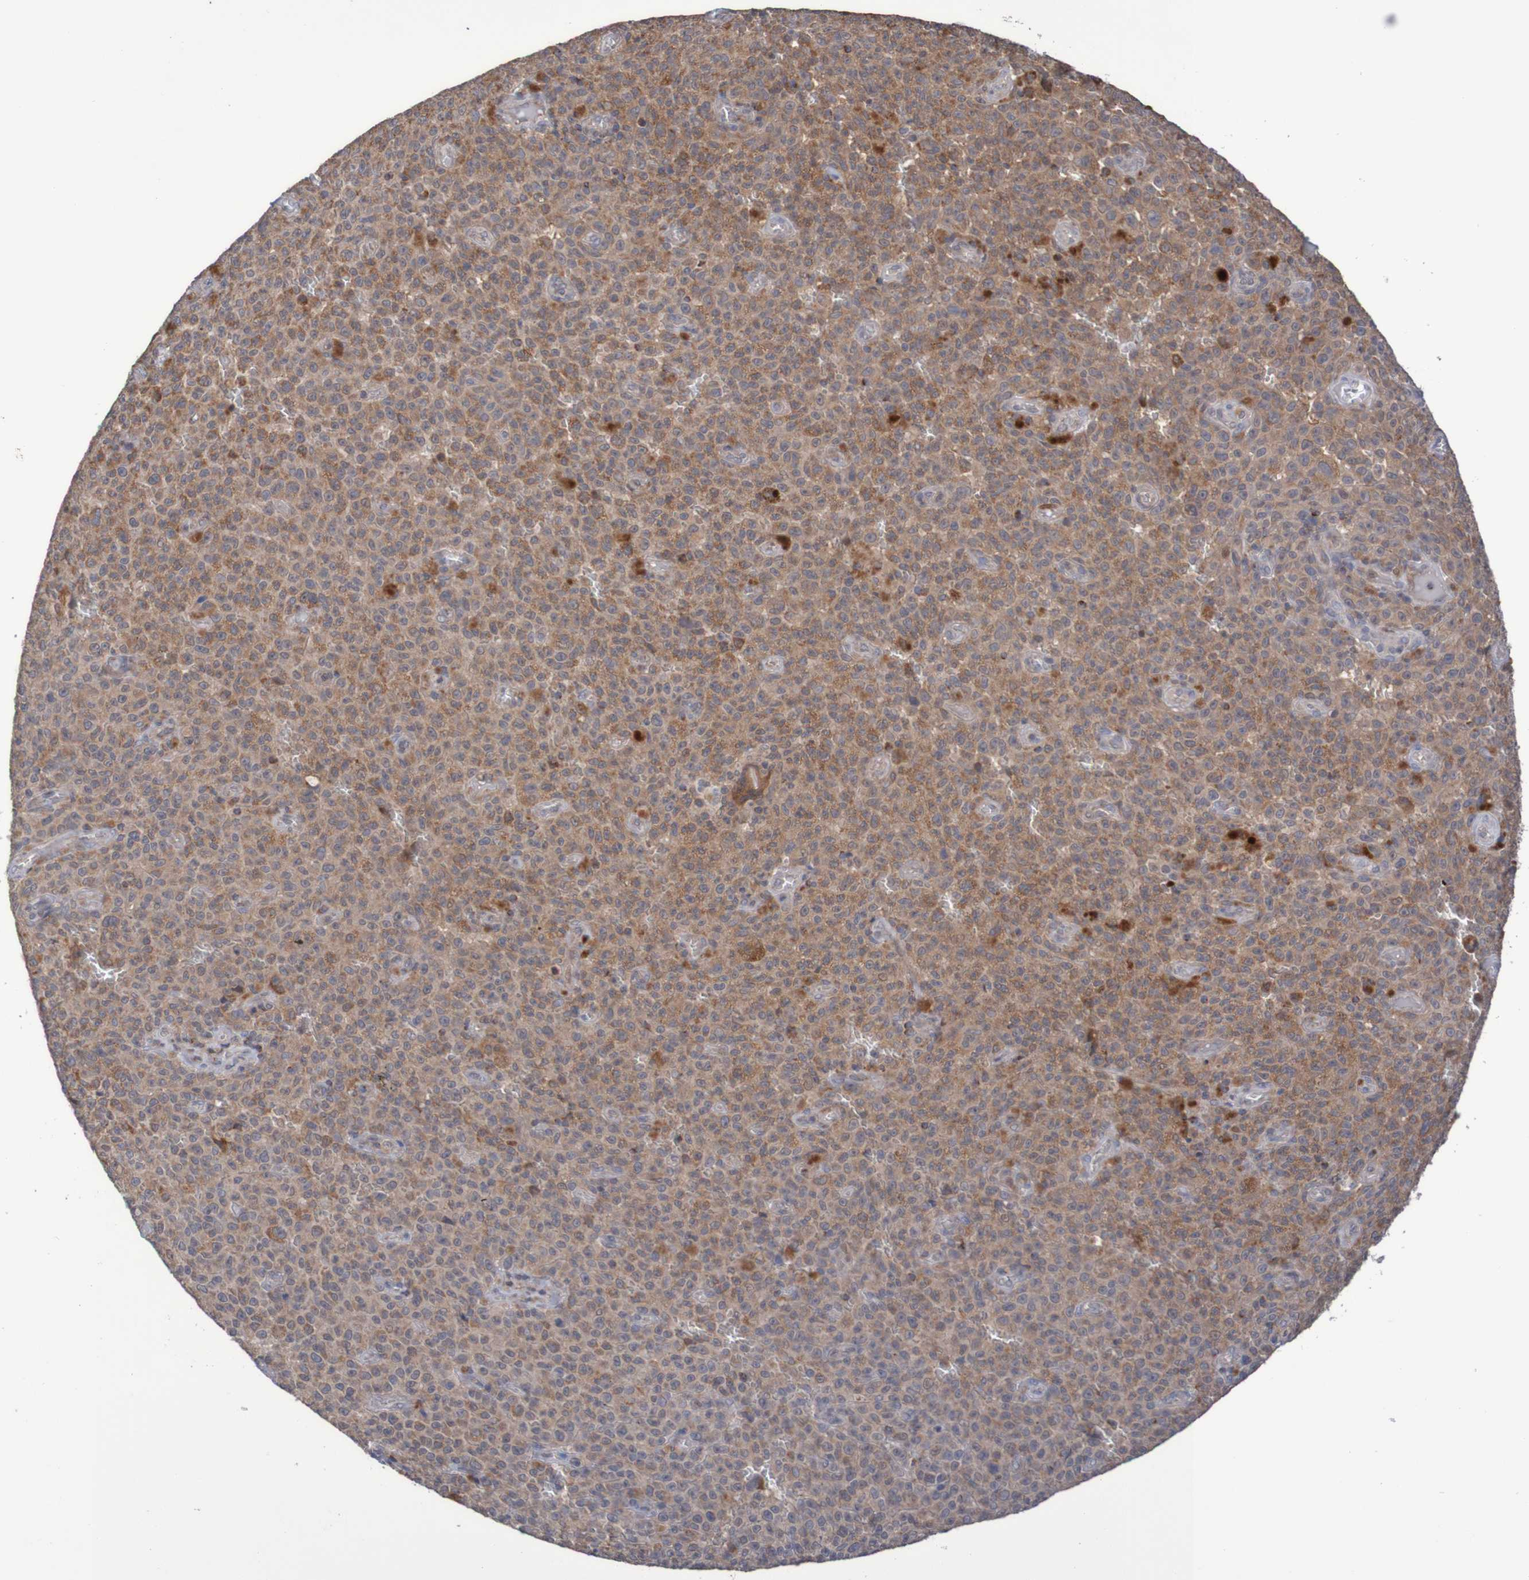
{"staining": {"intensity": "moderate", "quantity": ">75%", "location": "cytoplasmic/membranous"}, "tissue": "melanoma", "cell_type": "Tumor cells", "image_type": "cancer", "snomed": [{"axis": "morphology", "description": "Malignant melanoma, NOS"}, {"axis": "topography", "description": "Skin"}], "caption": "The micrograph displays immunohistochemical staining of malignant melanoma. There is moderate cytoplasmic/membranous expression is identified in about >75% of tumor cells. (brown staining indicates protein expression, while blue staining denotes nuclei).", "gene": "C3orf18", "patient": {"sex": "female", "age": 82}}